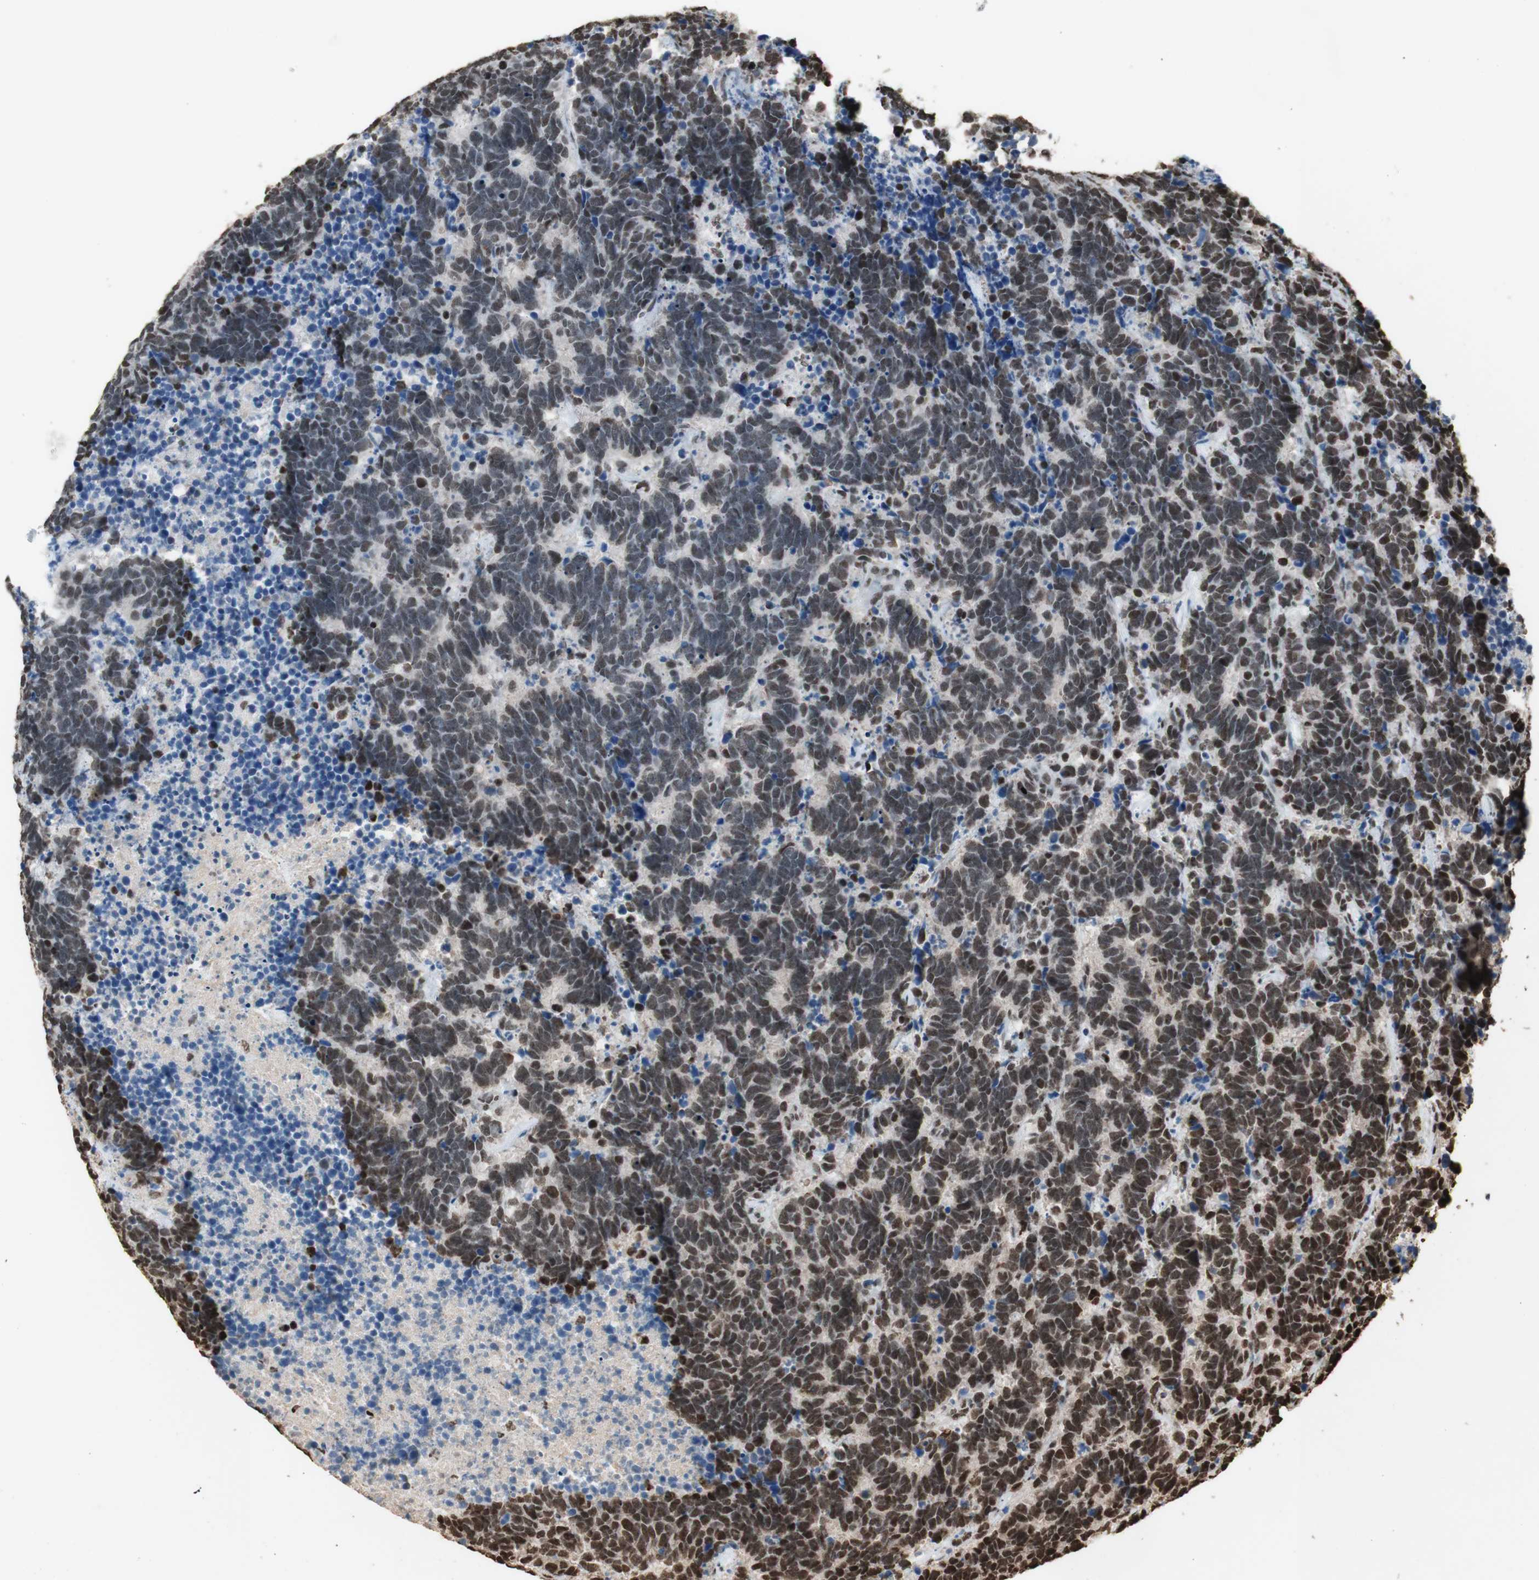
{"staining": {"intensity": "moderate", "quantity": "25%-75%", "location": "nuclear"}, "tissue": "carcinoid", "cell_type": "Tumor cells", "image_type": "cancer", "snomed": [{"axis": "morphology", "description": "Carcinoma, NOS"}, {"axis": "morphology", "description": "Carcinoid, malignant, NOS"}, {"axis": "topography", "description": "Urinary bladder"}], "caption": "Carcinoid stained for a protein displays moderate nuclear positivity in tumor cells.", "gene": "HNRNPA2B1", "patient": {"sex": "male", "age": 57}}